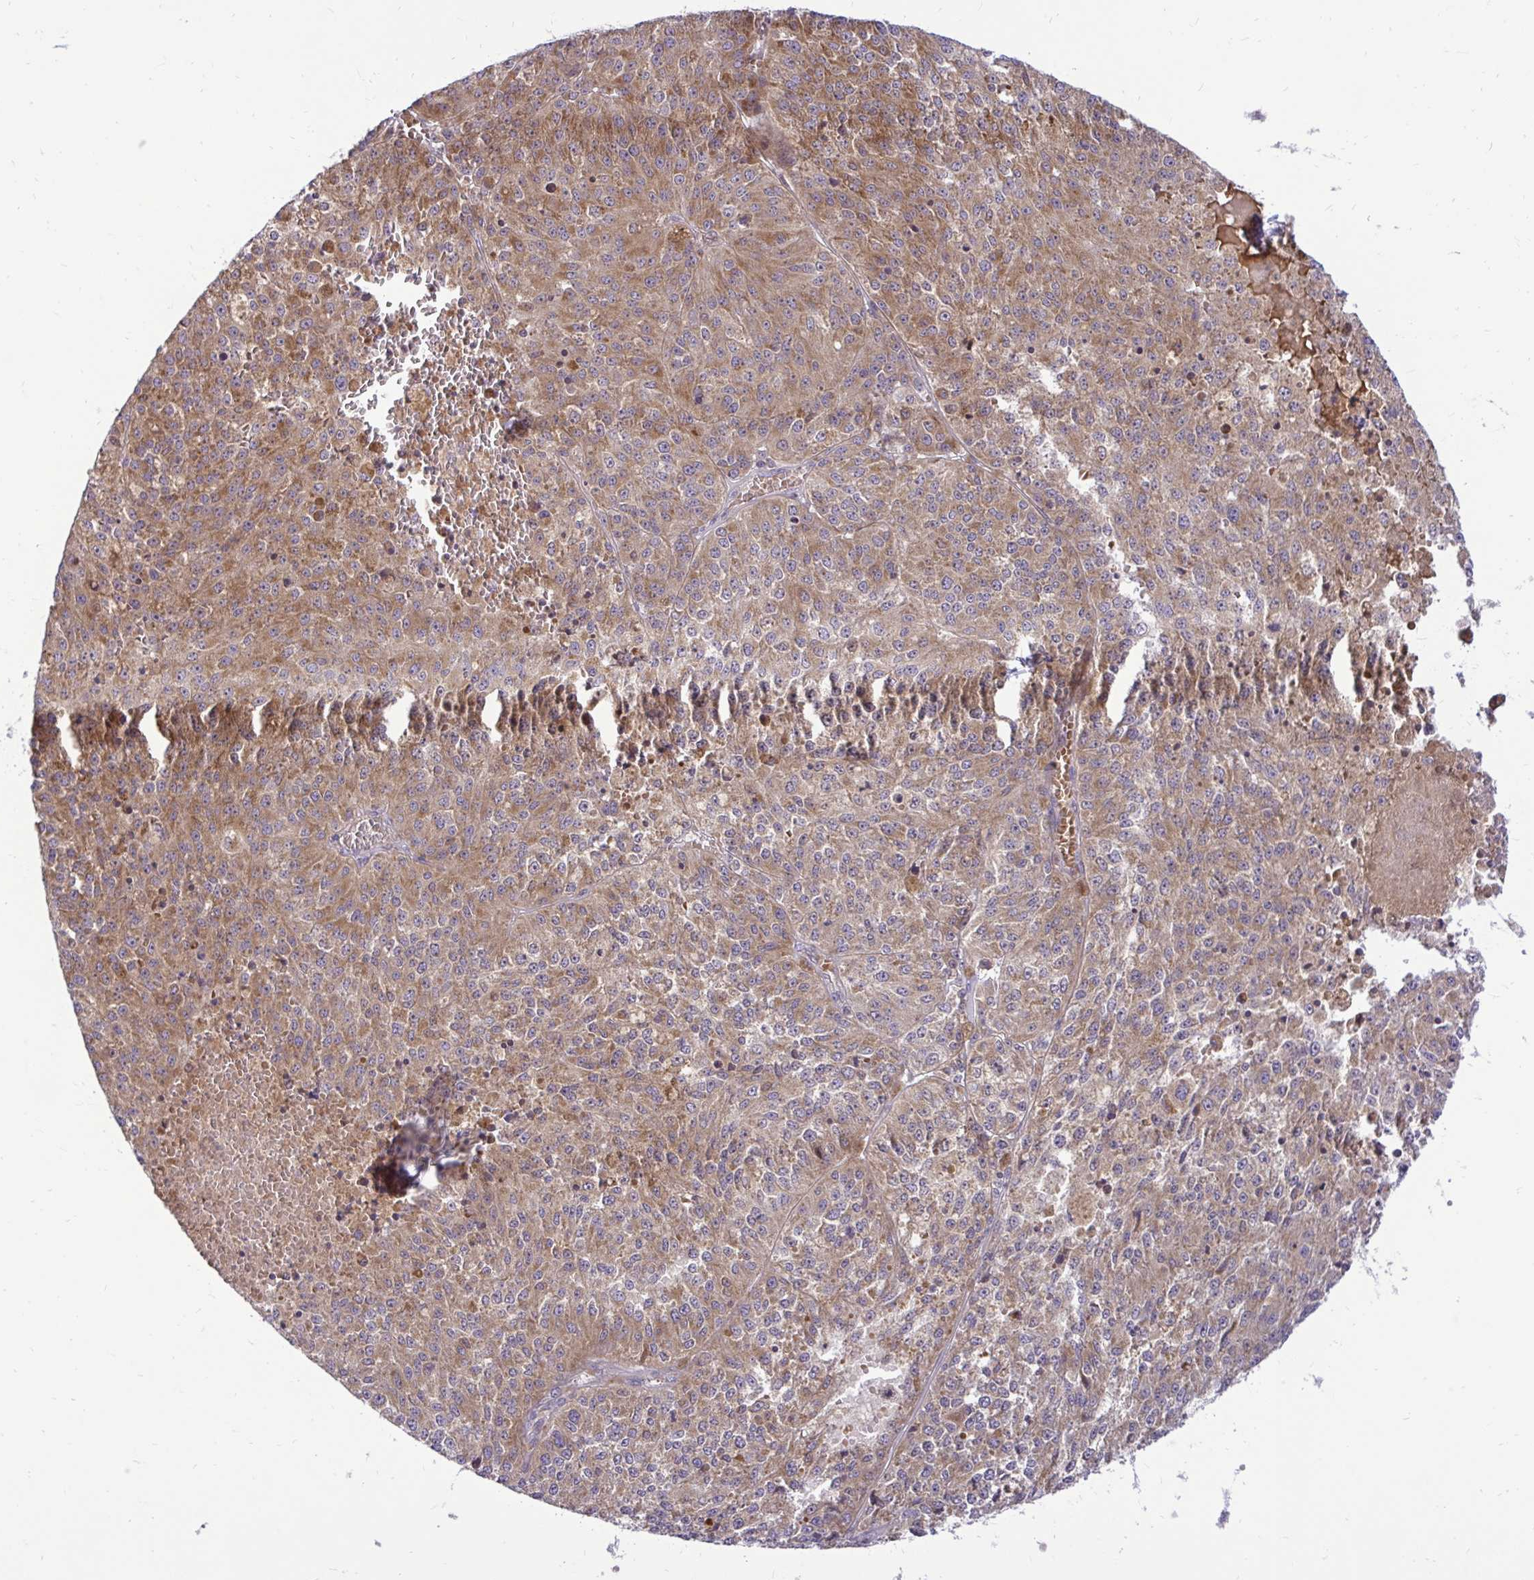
{"staining": {"intensity": "moderate", "quantity": ">75%", "location": "cytoplasmic/membranous"}, "tissue": "melanoma", "cell_type": "Tumor cells", "image_type": "cancer", "snomed": [{"axis": "morphology", "description": "Malignant melanoma, Metastatic site"}, {"axis": "topography", "description": "Lymph node"}], "caption": "Human malignant melanoma (metastatic site) stained with a brown dye reveals moderate cytoplasmic/membranous positive staining in approximately >75% of tumor cells.", "gene": "VTI1B", "patient": {"sex": "female", "age": 64}}